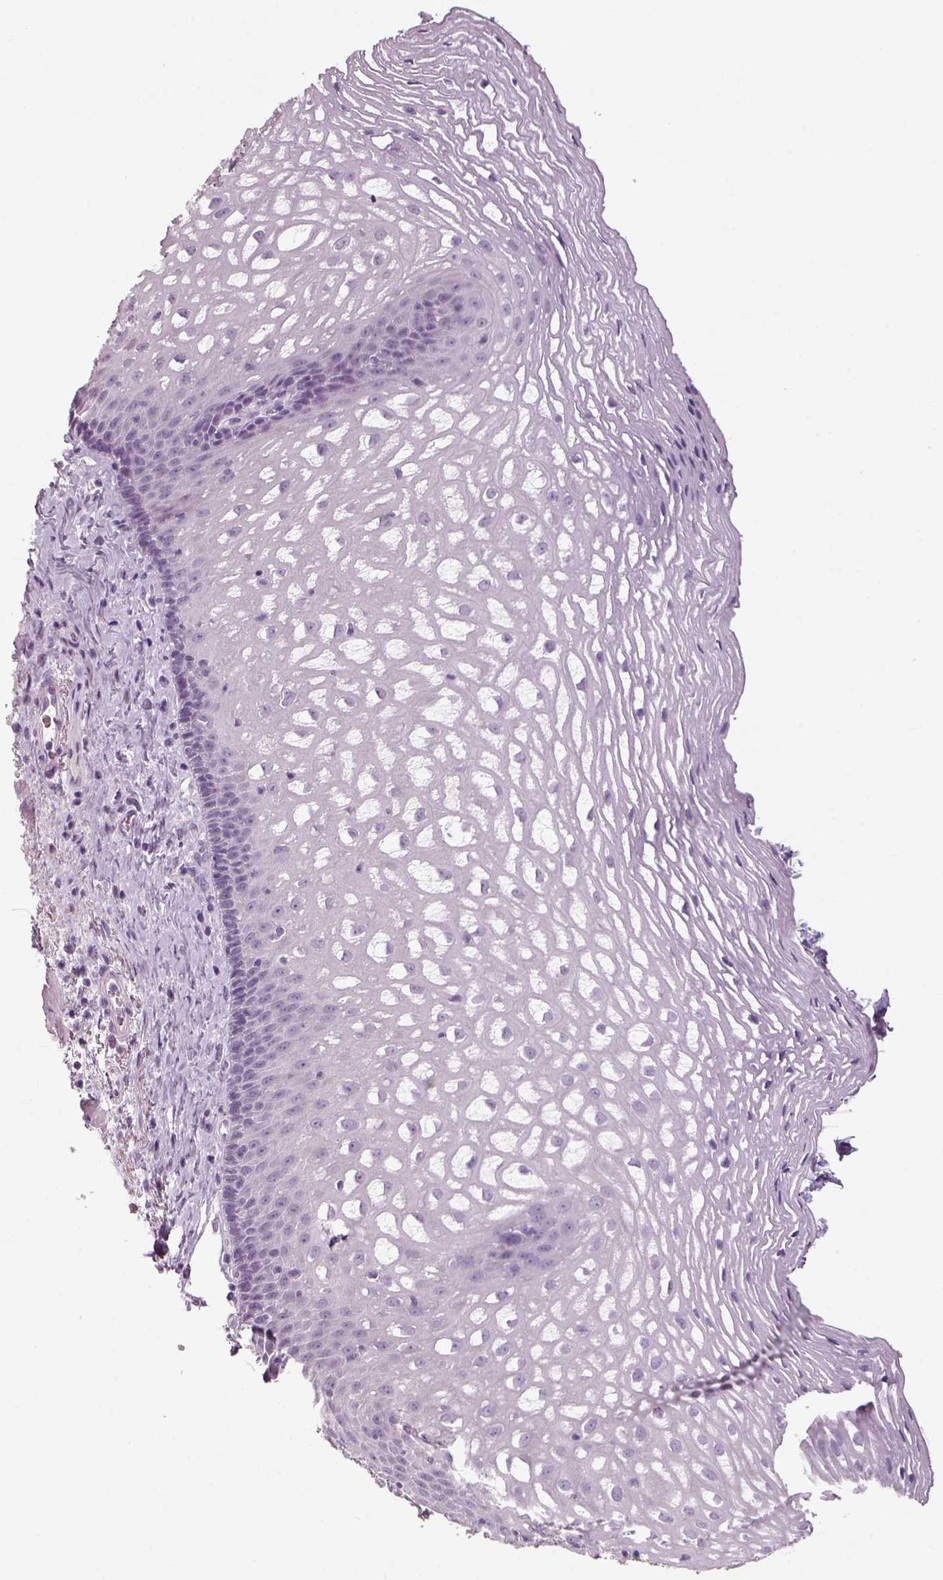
{"staining": {"intensity": "negative", "quantity": "none", "location": "none"}, "tissue": "esophagus", "cell_type": "Squamous epithelial cells", "image_type": "normal", "snomed": [{"axis": "morphology", "description": "Normal tissue, NOS"}, {"axis": "topography", "description": "Esophagus"}], "caption": "High power microscopy histopathology image of an immunohistochemistry photomicrograph of normal esophagus, revealing no significant expression in squamous epithelial cells.", "gene": "SLC6A2", "patient": {"sex": "male", "age": 76}}